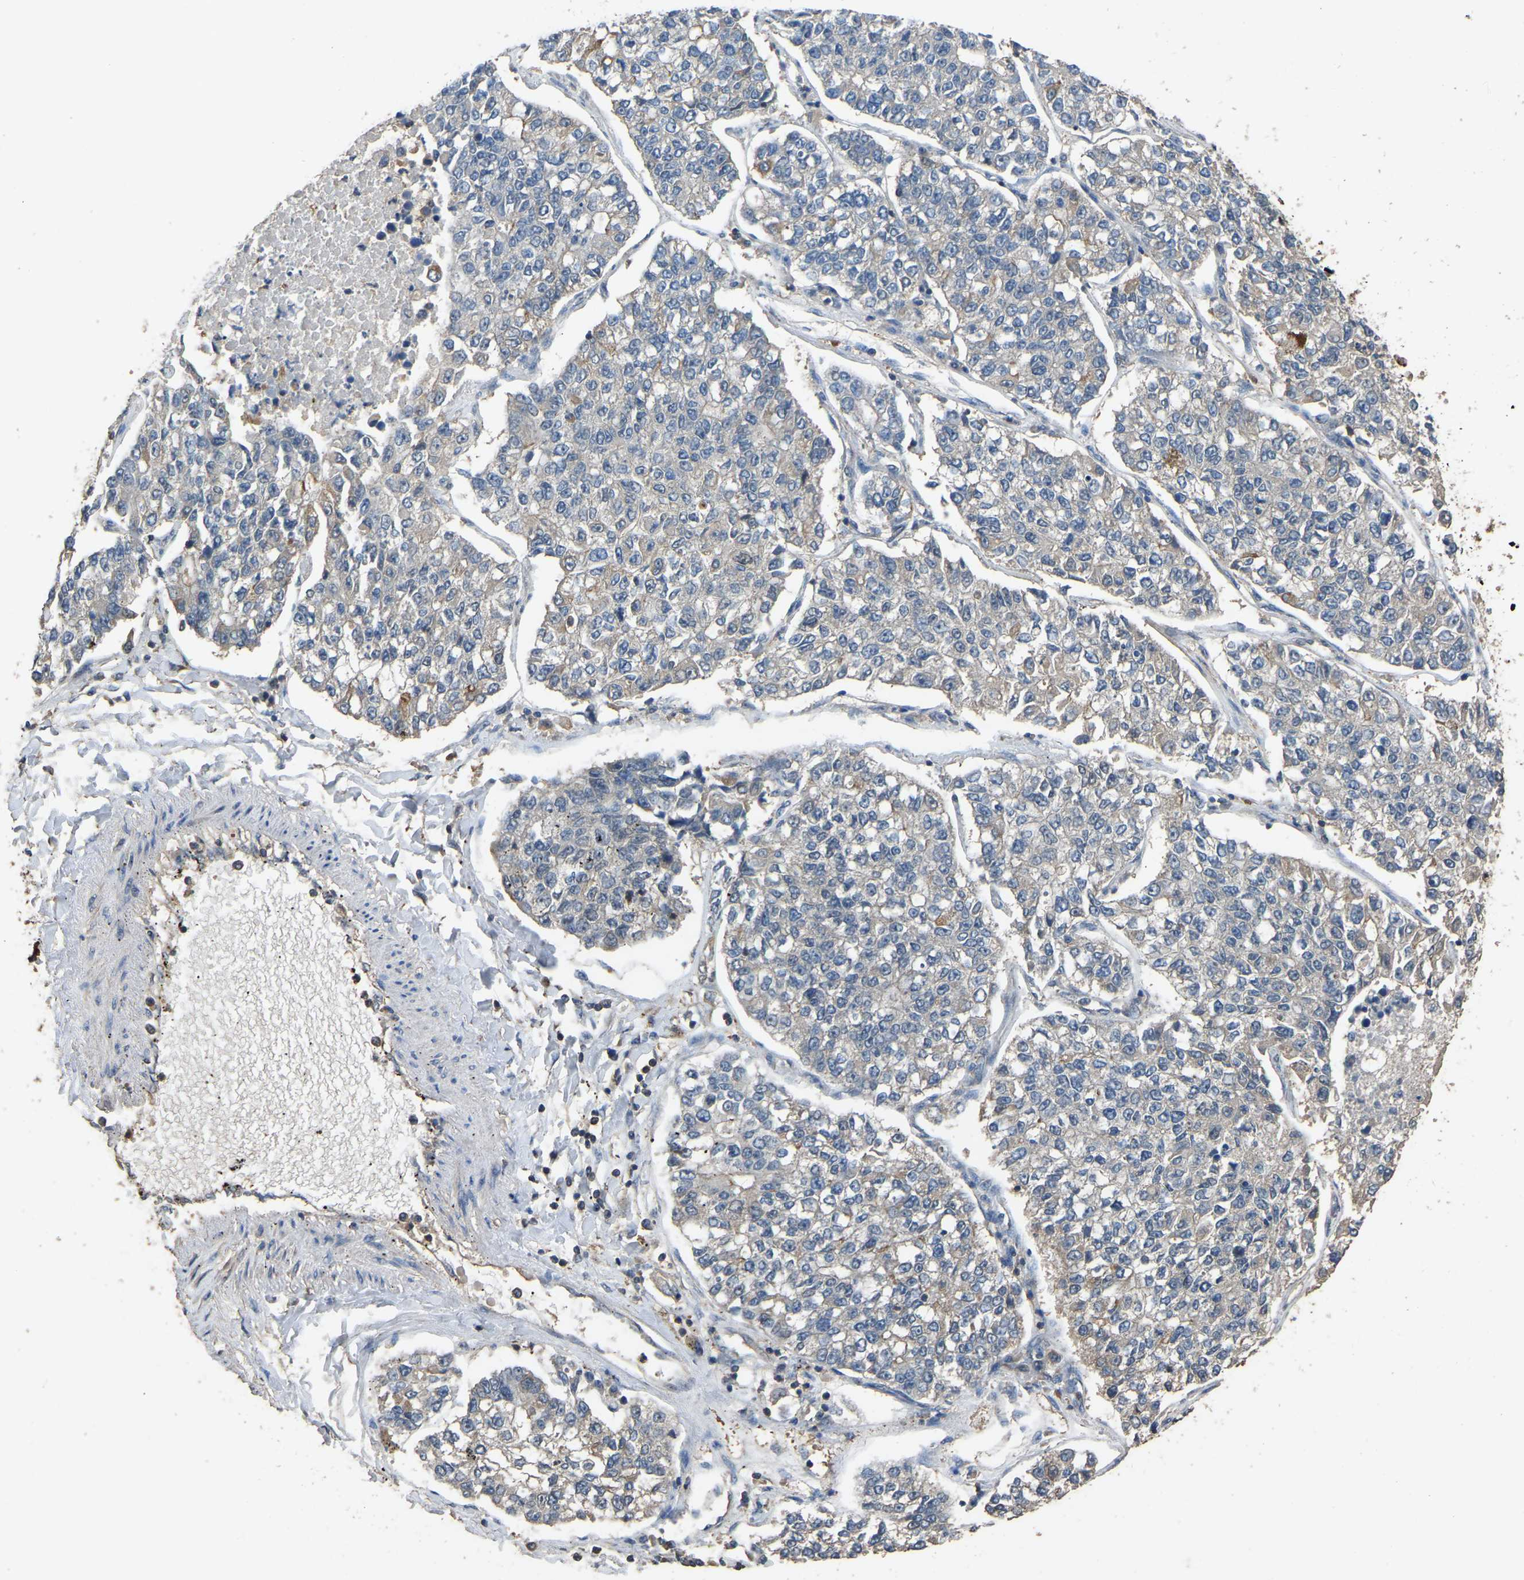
{"staining": {"intensity": "weak", "quantity": ">75%", "location": "cytoplasmic/membranous"}, "tissue": "lung cancer", "cell_type": "Tumor cells", "image_type": "cancer", "snomed": [{"axis": "morphology", "description": "Adenocarcinoma, NOS"}, {"axis": "topography", "description": "Lung"}], "caption": "DAB (3,3'-diaminobenzidine) immunohistochemical staining of adenocarcinoma (lung) demonstrates weak cytoplasmic/membranous protein staining in approximately >75% of tumor cells.", "gene": "FHIT", "patient": {"sex": "male", "age": 49}}